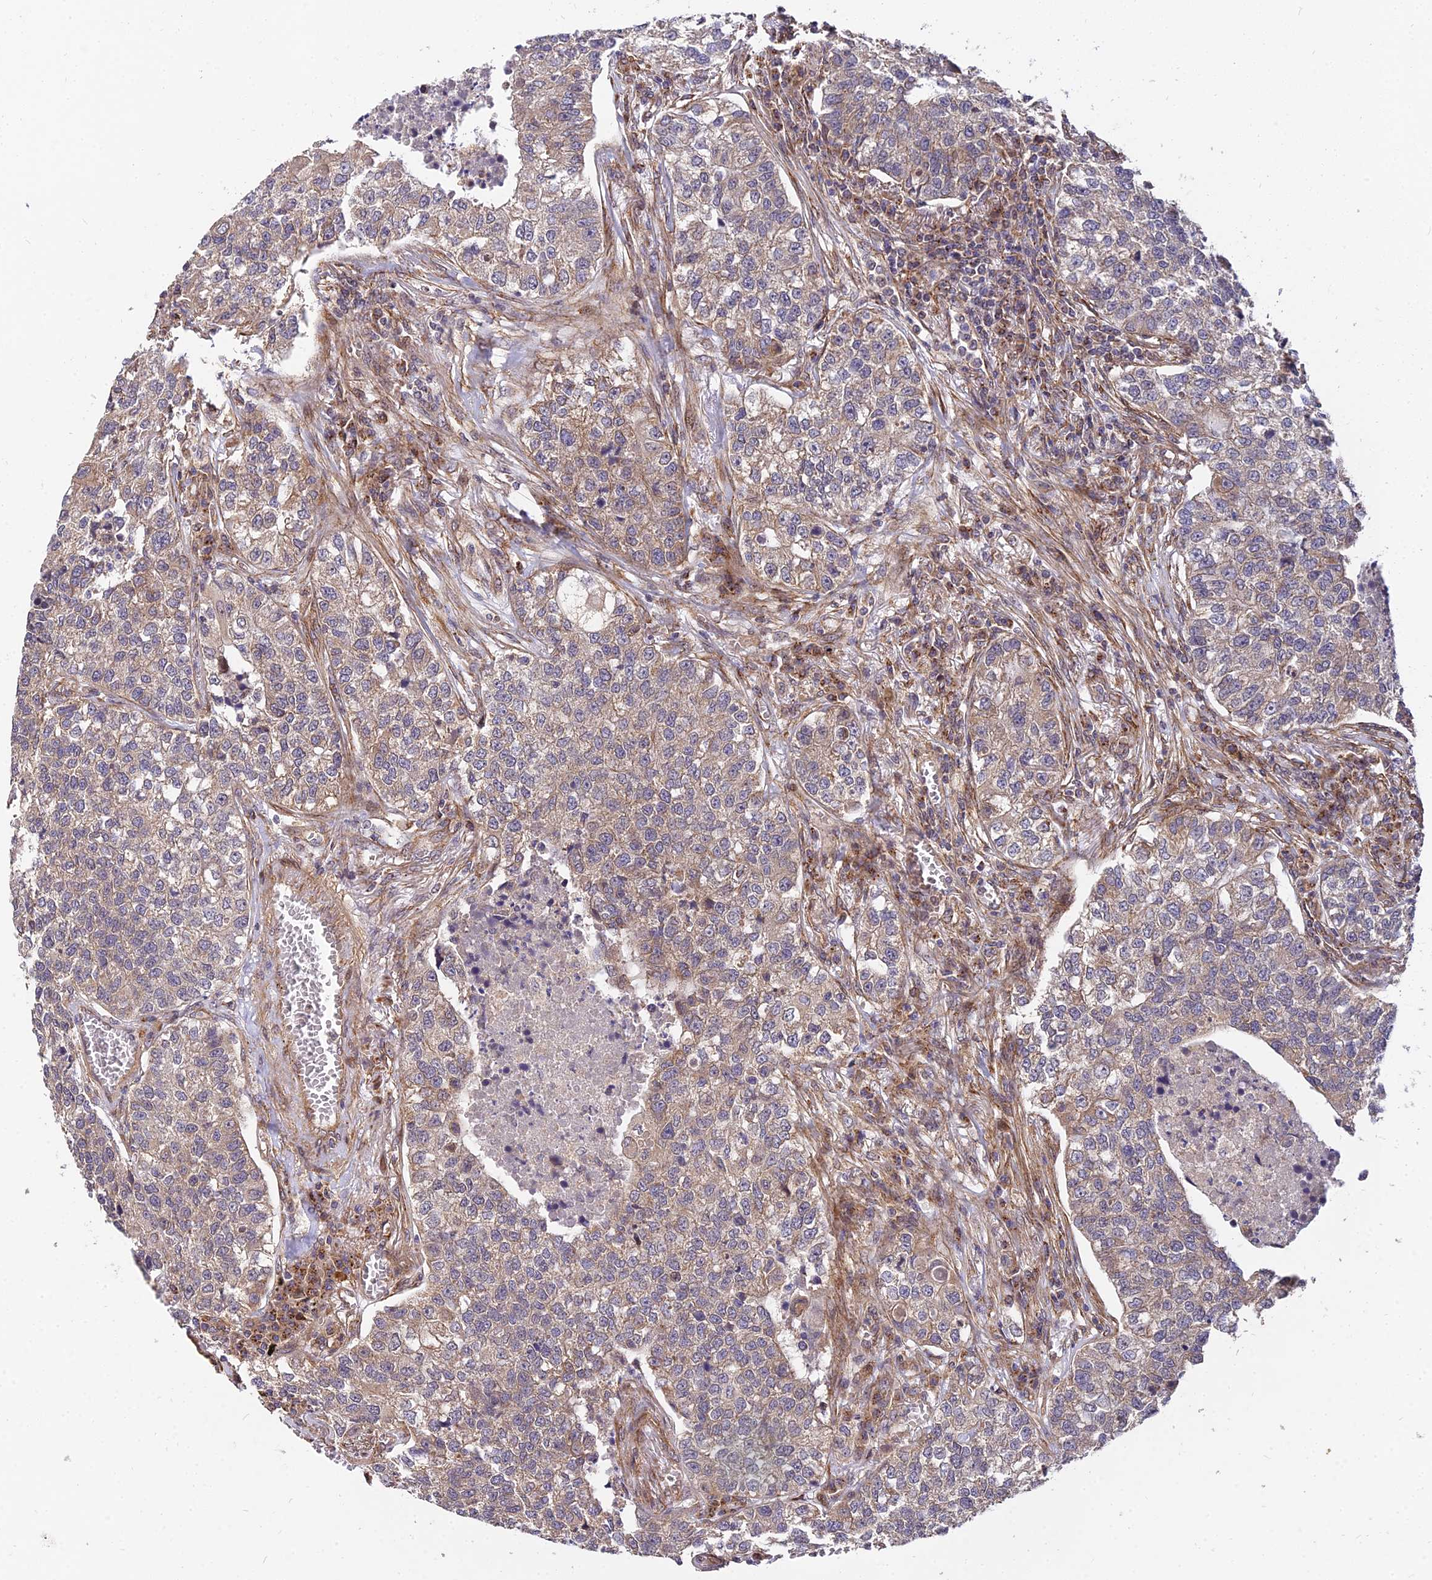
{"staining": {"intensity": "weak", "quantity": ">75%", "location": "cytoplasmic/membranous"}, "tissue": "lung cancer", "cell_type": "Tumor cells", "image_type": "cancer", "snomed": [{"axis": "morphology", "description": "Adenocarcinoma, NOS"}, {"axis": "topography", "description": "Lung"}], "caption": "Human adenocarcinoma (lung) stained with a protein marker displays weak staining in tumor cells.", "gene": "ARL8B", "patient": {"sex": "male", "age": 49}}